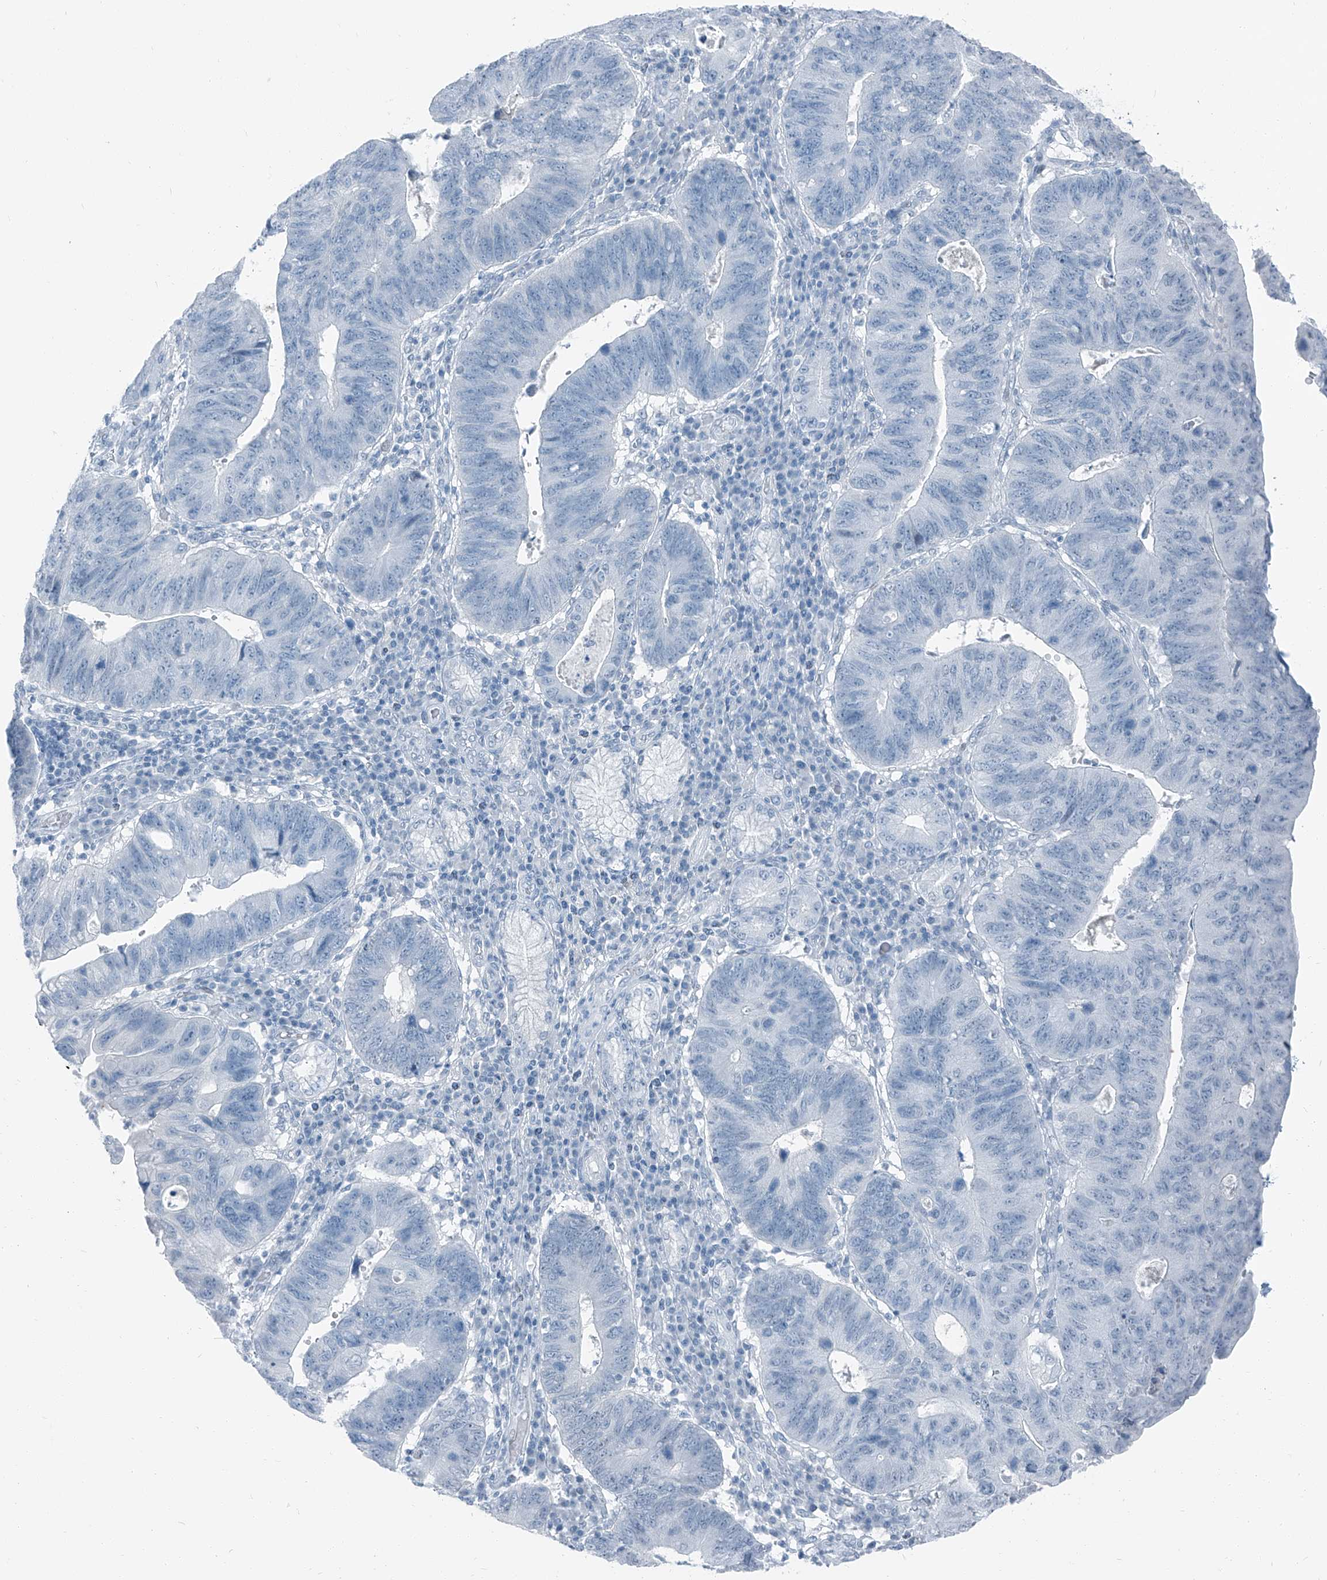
{"staining": {"intensity": "negative", "quantity": "none", "location": "none"}, "tissue": "stomach cancer", "cell_type": "Tumor cells", "image_type": "cancer", "snomed": [{"axis": "morphology", "description": "Adenocarcinoma, NOS"}, {"axis": "topography", "description": "Stomach"}], "caption": "High power microscopy histopathology image of an IHC histopathology image of stomach adenocarcinoma, revealing no significant expression in tumor cells. (DAB IHC, high magnification).", "gene": "RGN", "patient": {"sex": "male", "age": 59}}